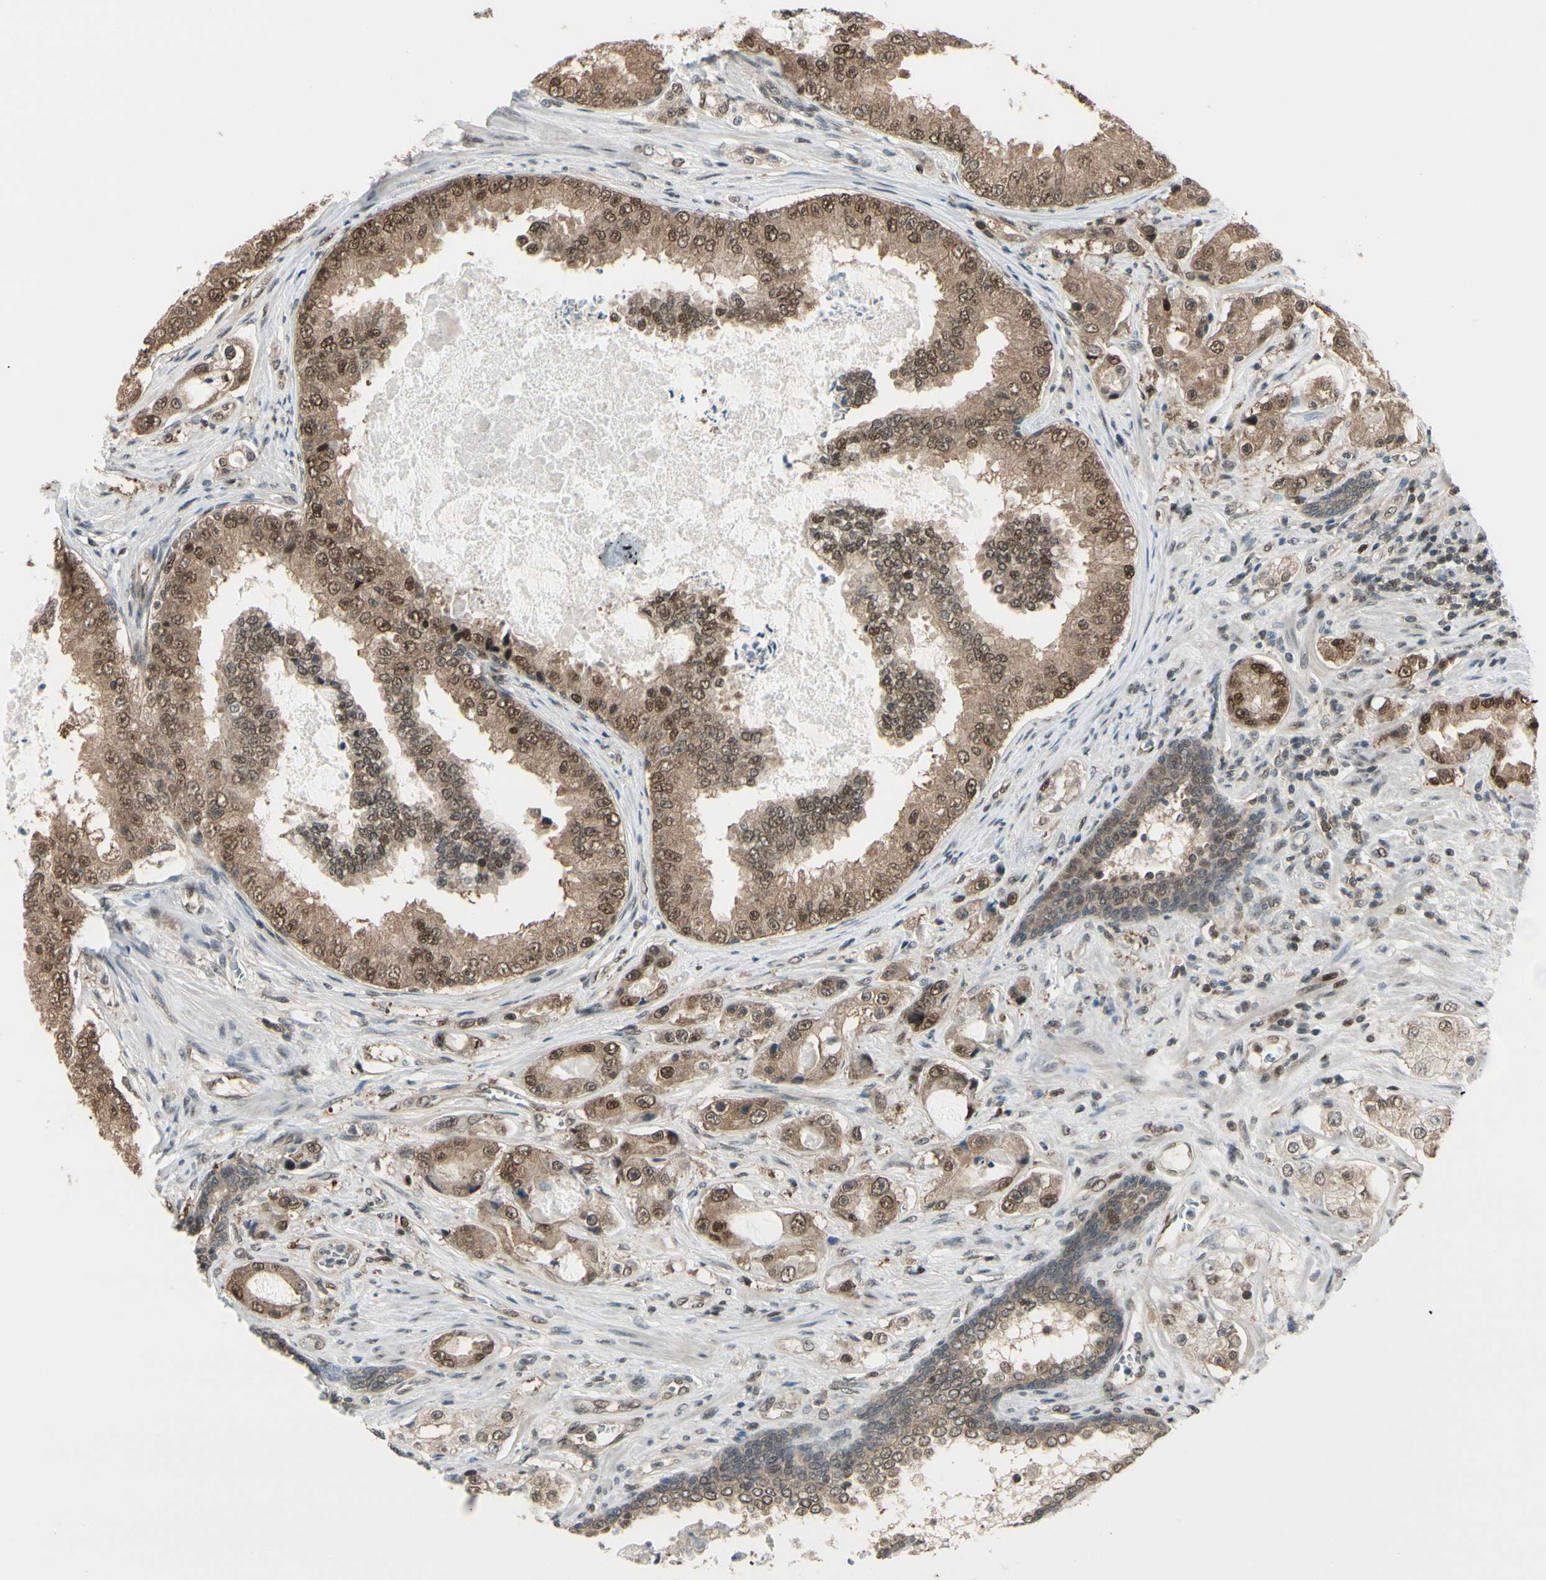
{"staining": {"intensity": "moderate", "quantity": ">75%", "location": "cytoplasmic/membranous,nuclear"}, "tissue": "prostate cancer", "cell_type": "Tumor cells", "image_type": "cancer", "snomed": [{"axis": "morphology", "description": "Adenocarcinoma, High grade"}, {"axis": "topography", "description": "Prostate"}], "caption": "Prostate cancer (adenocarcinoma (high-grade)) stained with DAB immunohistochemistry (IHC) demonstrates medium levels of moderate cytoplasmic/membranous and nuclear staining in approximately >75% of tumor cells. (brown staining indicates protein expression, while blue staining denotes nuclei).", "gene": "HSF1", "patient": {"sex": "male", "age": 73}}